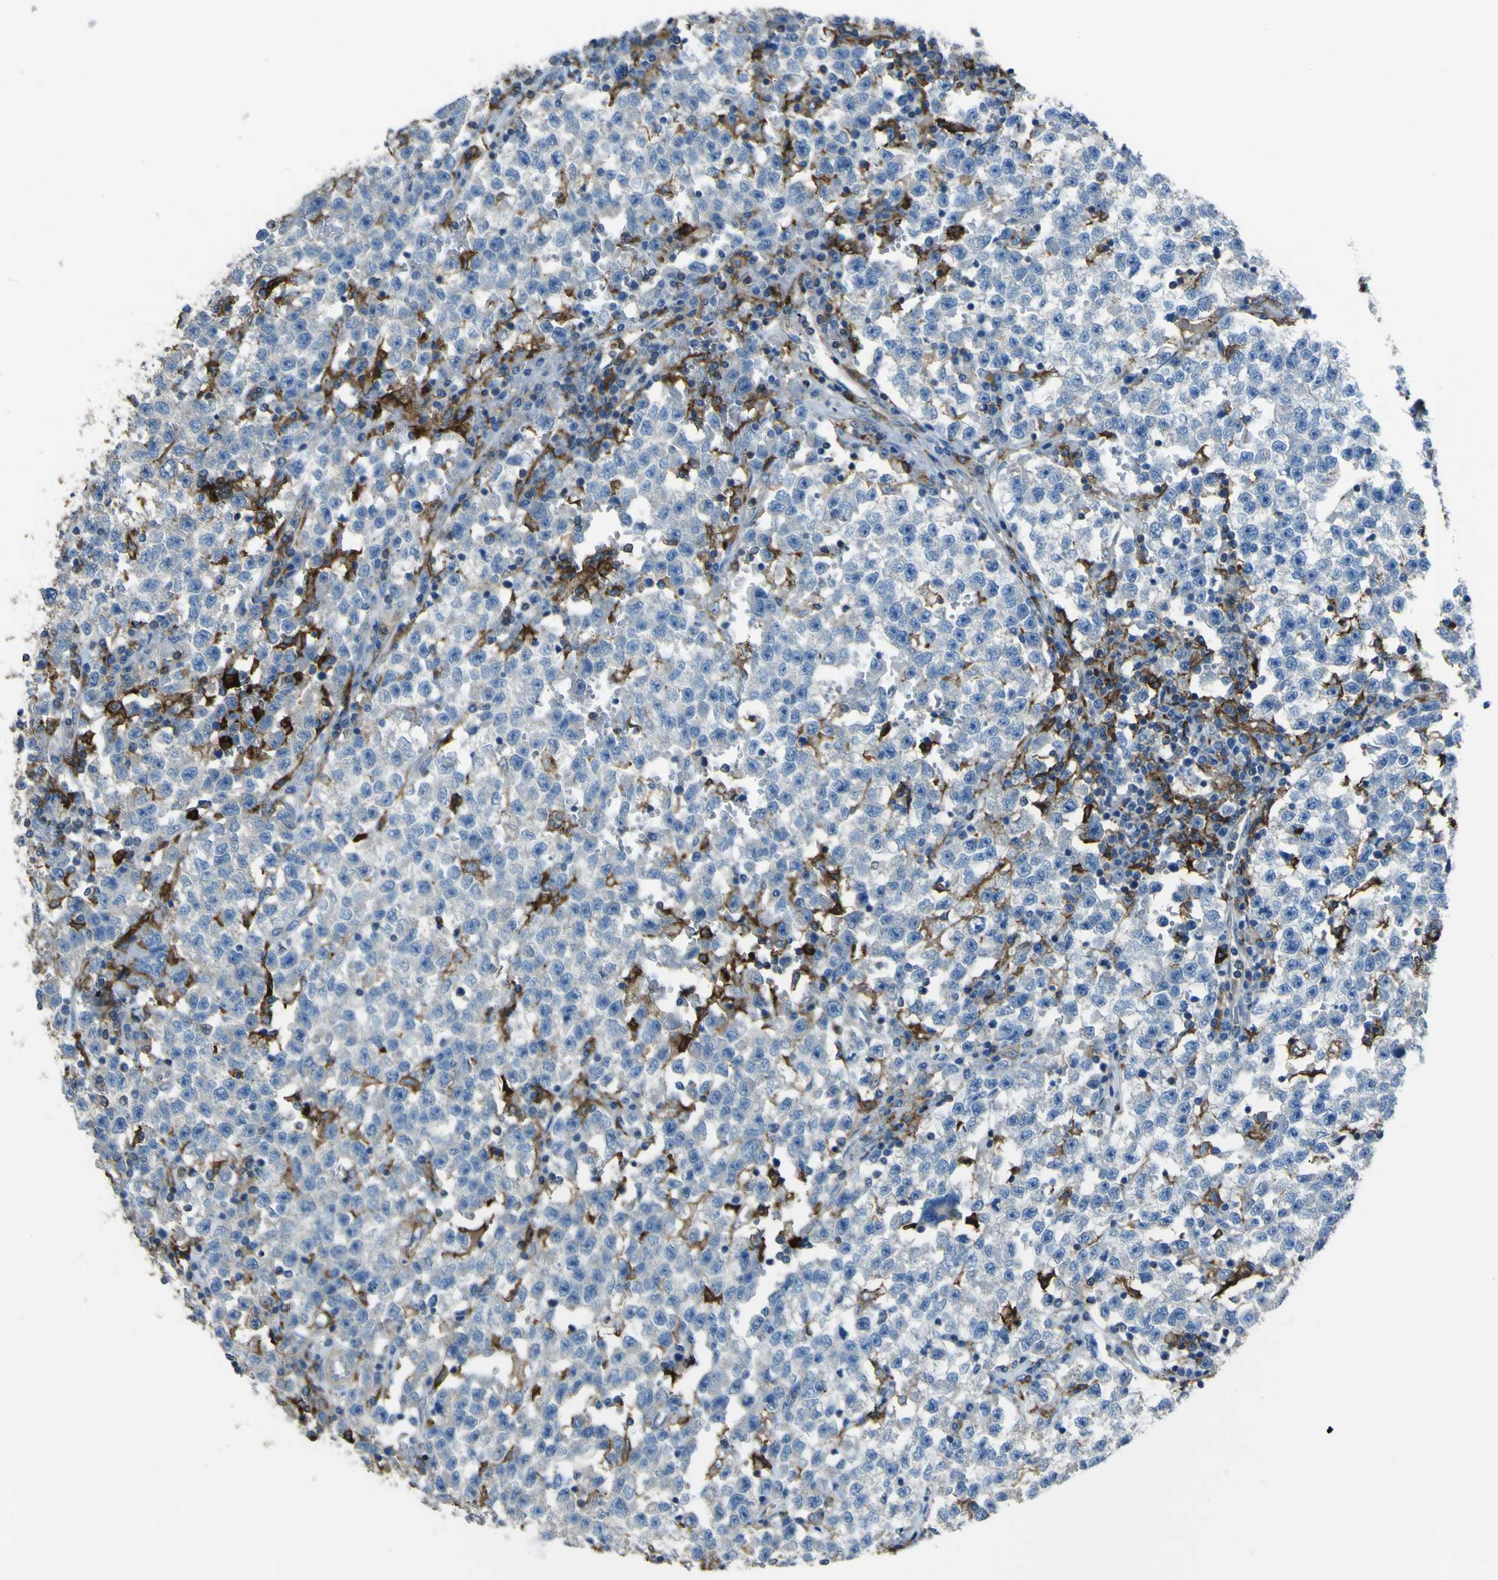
{"staining": {"intensity": "negative", "quantity": "none", "location": "none"}, "tissue": "testis cancer", "cell_type": "Tumor cells", "image_type": "cancer", "snomed": [{"axis": "morphology", "description": "Seminoma, NOS"}, {"axis": "topography", "description": "Testis"}], "caption": "Tumor cells are negative for brown protein staining in testis cancer.", "gene": "LAIR1", "patient": {"sex": "male", "age": 22}}